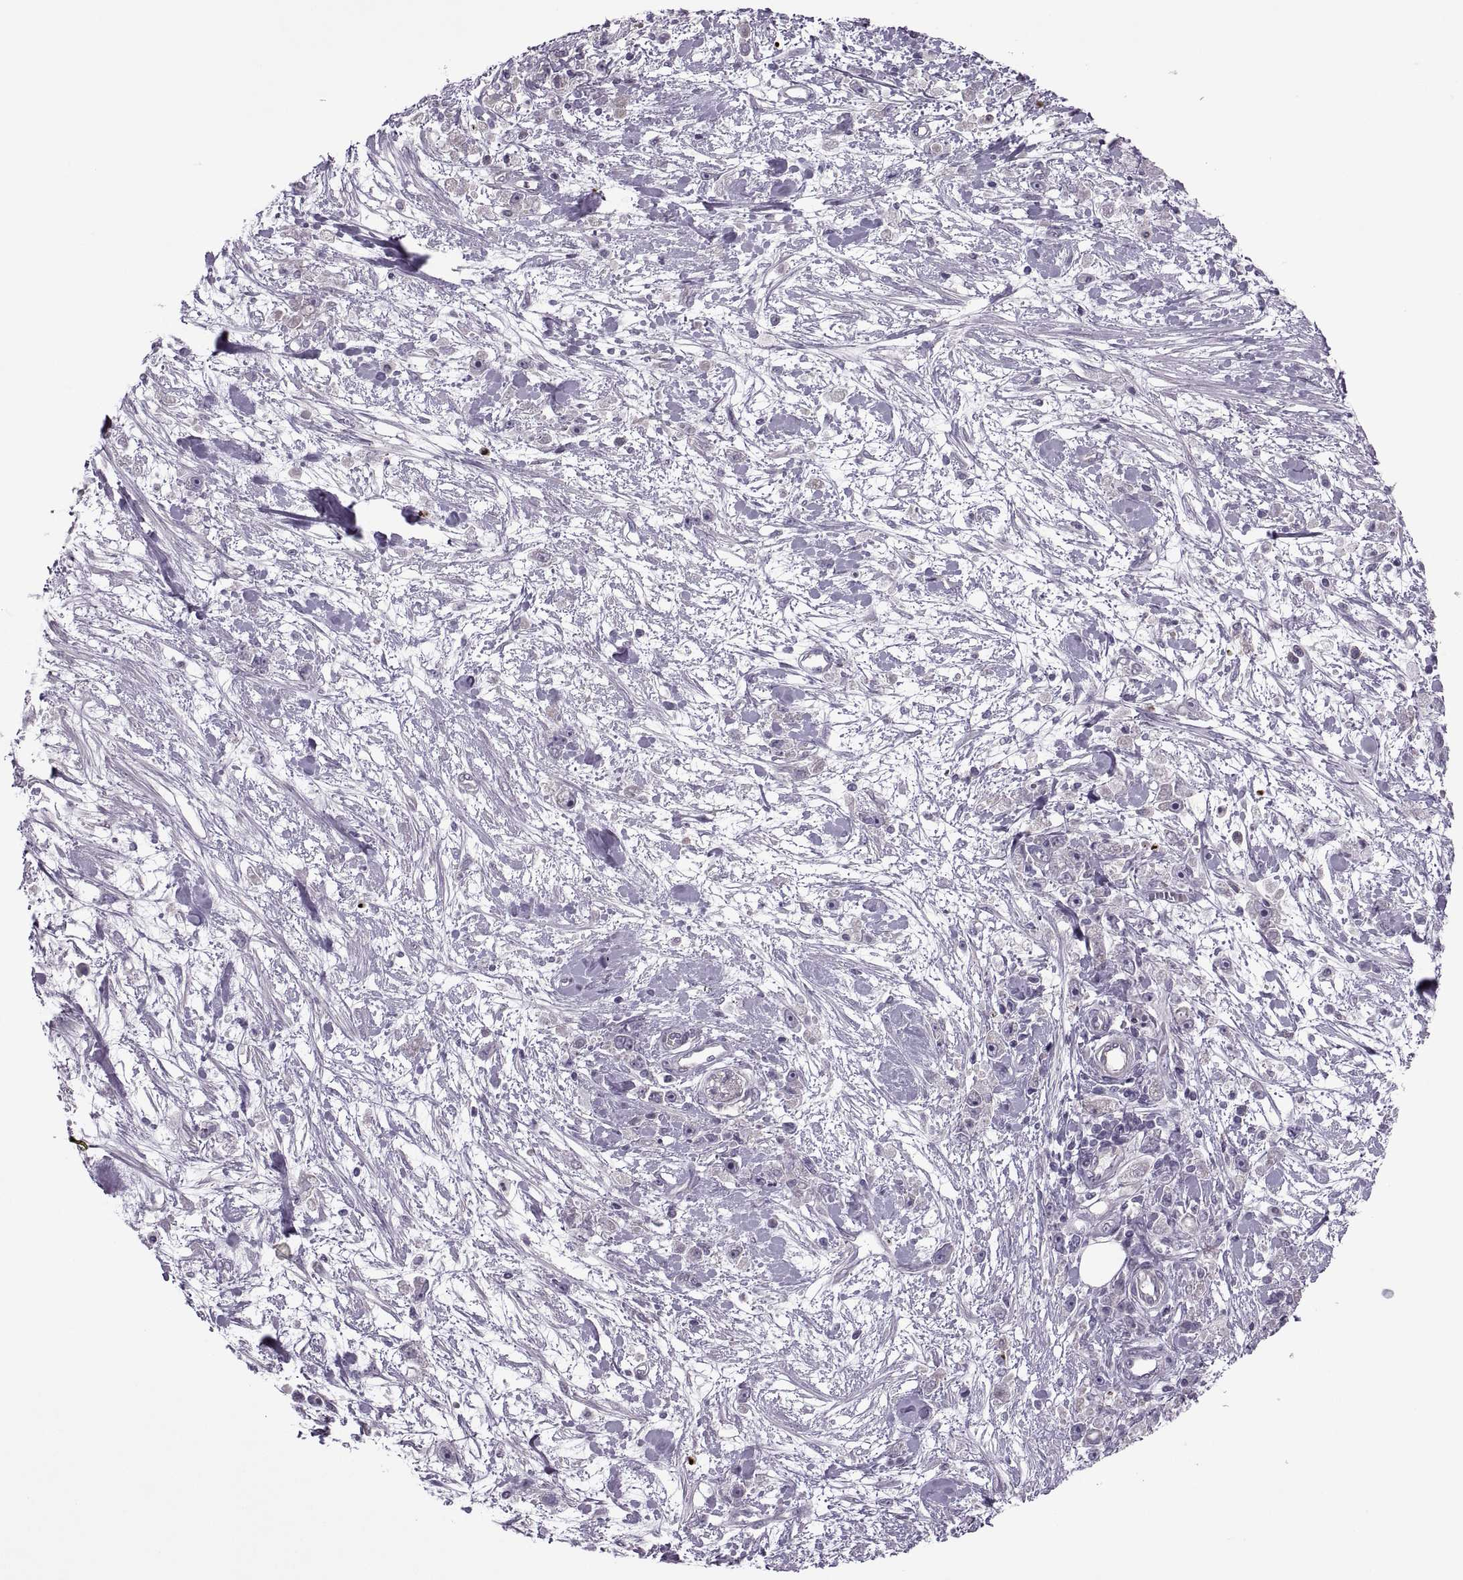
{"staining": {"intensity": "negative", "quantity": "none", "location": "none"}, "tissue": "stomach cancer", "cell_type": "Tumor cells", "image_type": "cancer", "snomed": [{"axis": "morphology", "description": "Adenocarcinoma, NOS"}, {"axis": "topography", "description": "Stomach"}], "caption": "Immunohistochemistry photomicrograph of stomach cancer stained for a protein (brown), which displays no positivity in tumor cells.", "gene": "ODF3", "patient": {"sex": "female", "age": 59}}